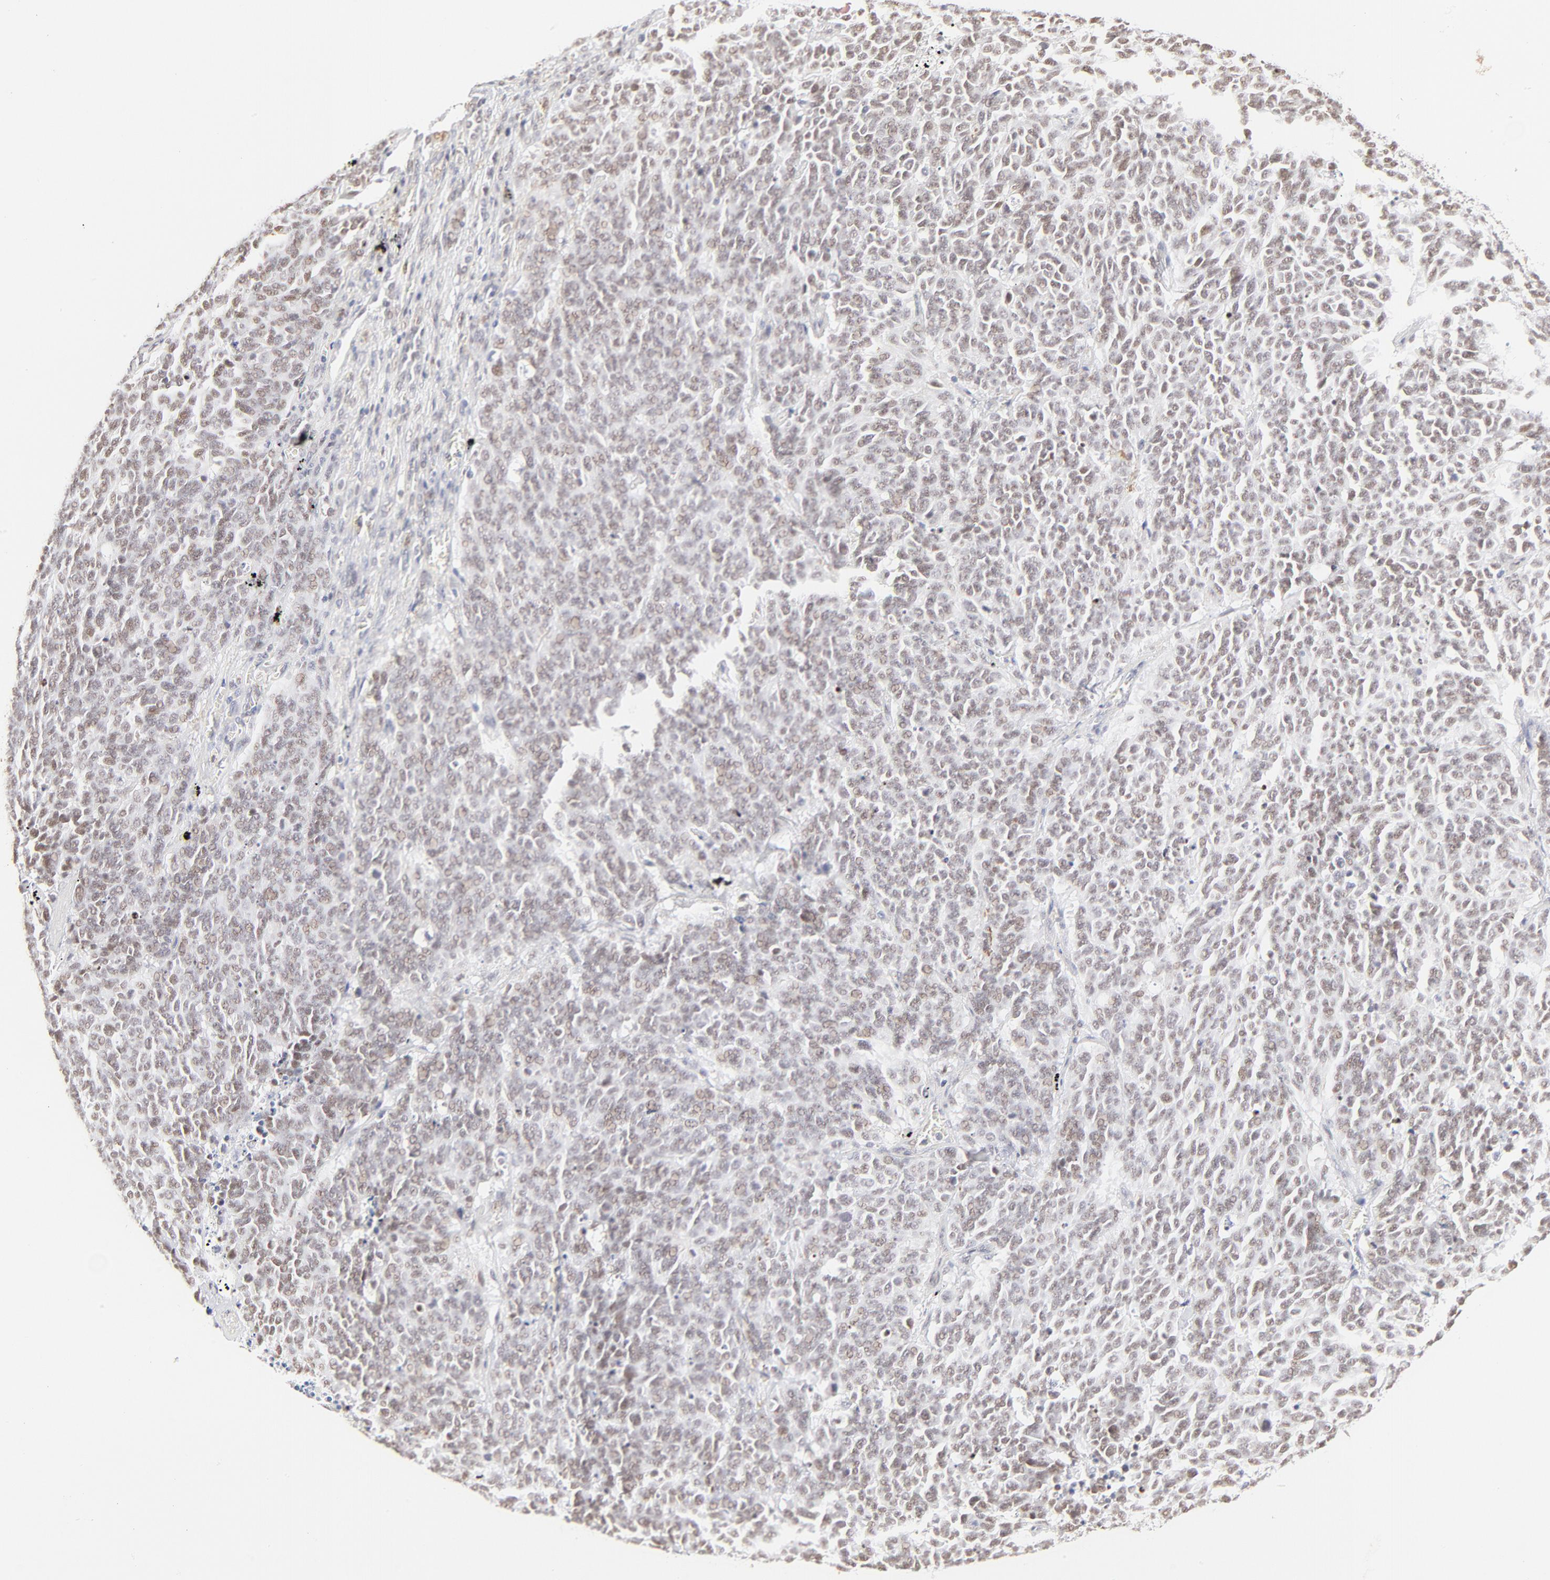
{"staining": {"intensity": "weak", "quantity": "25%-75%", "location": "nuclear"}, "tissue": "lung cancer", "cell_type": "Tumor cells", "image_type": "cancer", "snomed": [{"axis": "morphology", "description": "Neoplasm, malignant, NOS"}, {"axis": "topography", "description": "Lung"}], "caption": "DAB (3,3'-diaminobenzidine) immunohistochemical staining of lung cancer (malignant neoplasm) shows weak nuclear protein positivity in about 25%-75% of tumor cells.", "gene": "PBX1", "patient": {"sex": "female", "age": 58}}